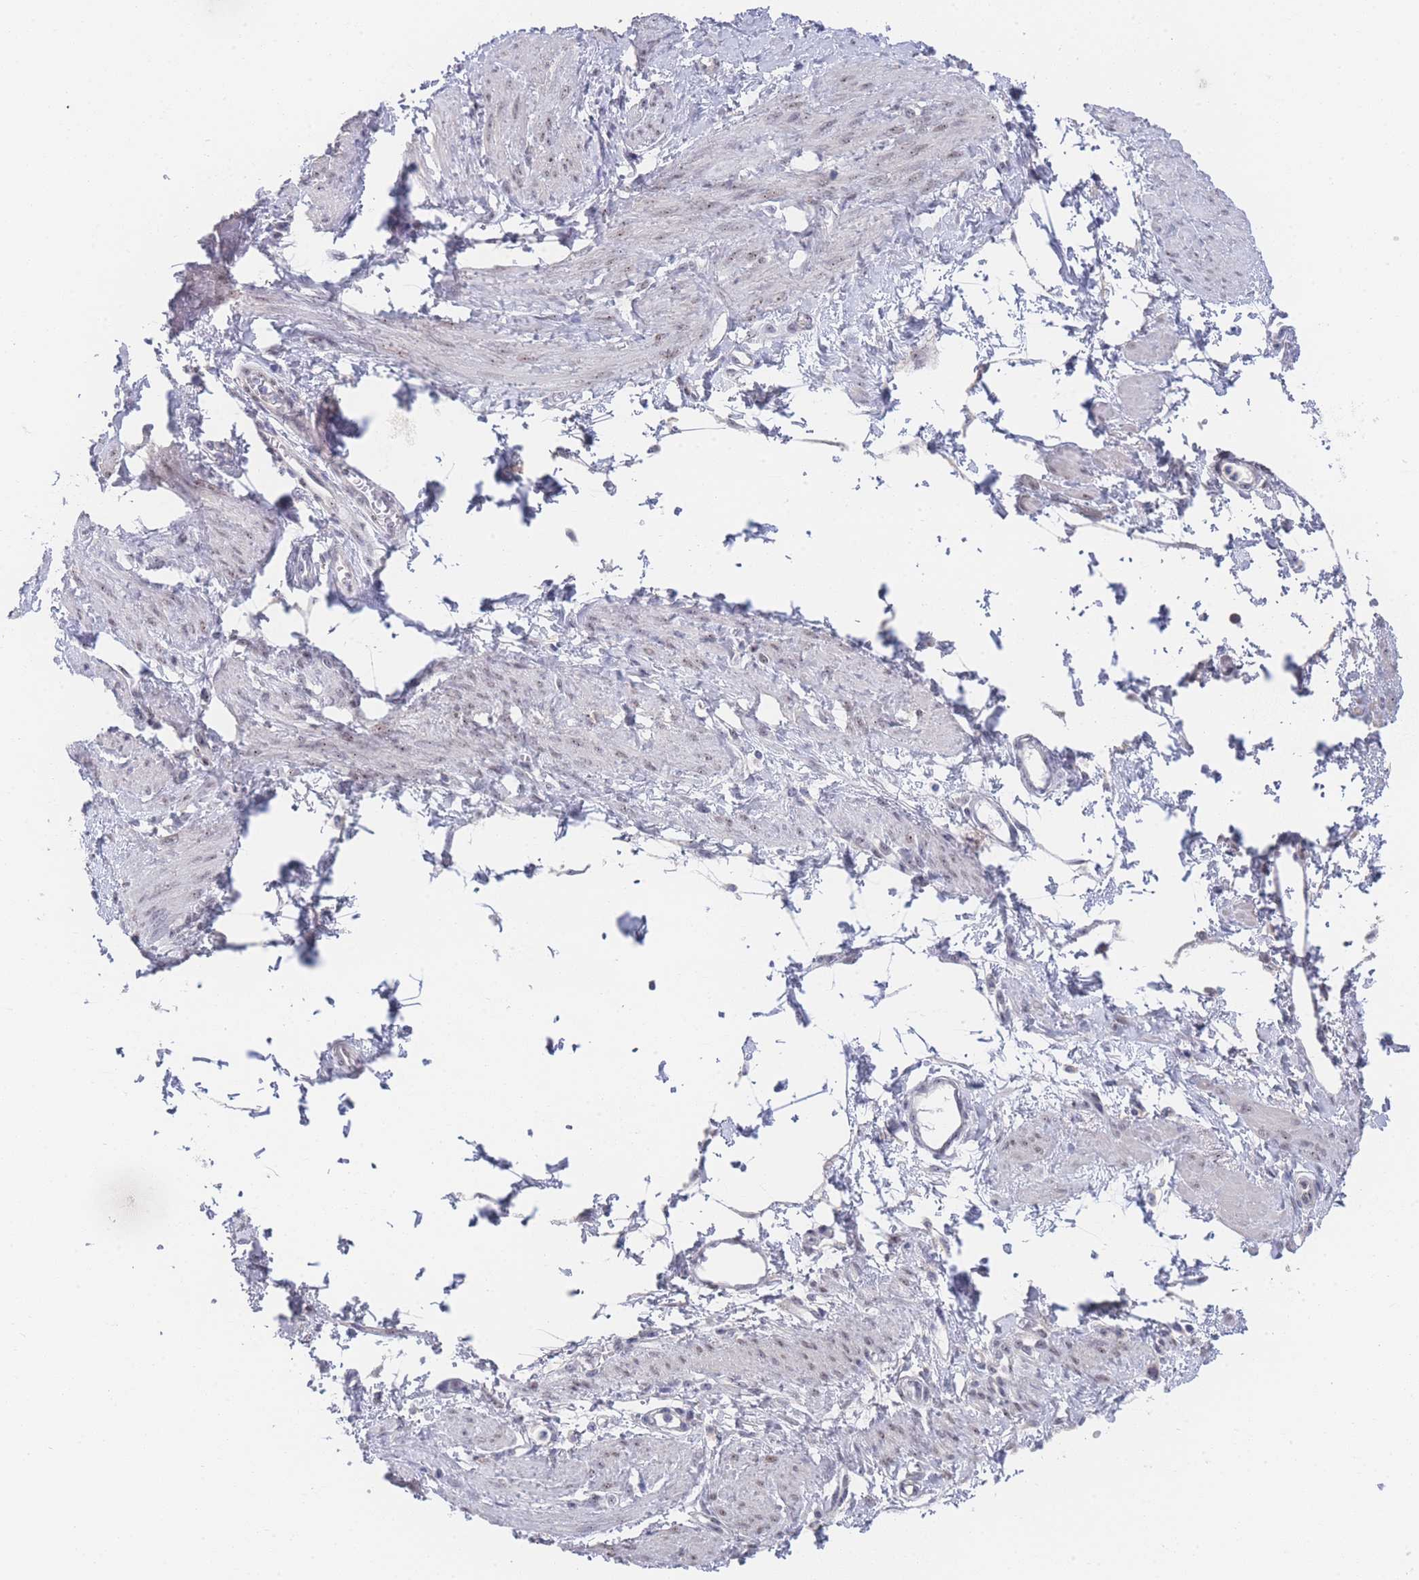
{"staining": {"intensity": "weak", "quantity": "<25%", "location": "nuclear"}, "tissue": "smooth muscle", "cell_type": "Smooth muscle cells", "image_type": "normal", "snomed": [{"axis": "morphology", "description": "Normal tissue, NOS"}, {"axis": "topography", "description": "Smooth muscle"}, {"axis": "topography", "description": "Uterus"}], "caption": "Immunohistochemistry (IHC) photomicrograph of benign human smooth muscle stained for a protein (brown), which exhibits no staining in smooth muscle cells. (IHC, brightfield microscopy, high magnification).", "gene": "ZNF142", "patient": {"sex": "female", "age": 39}}